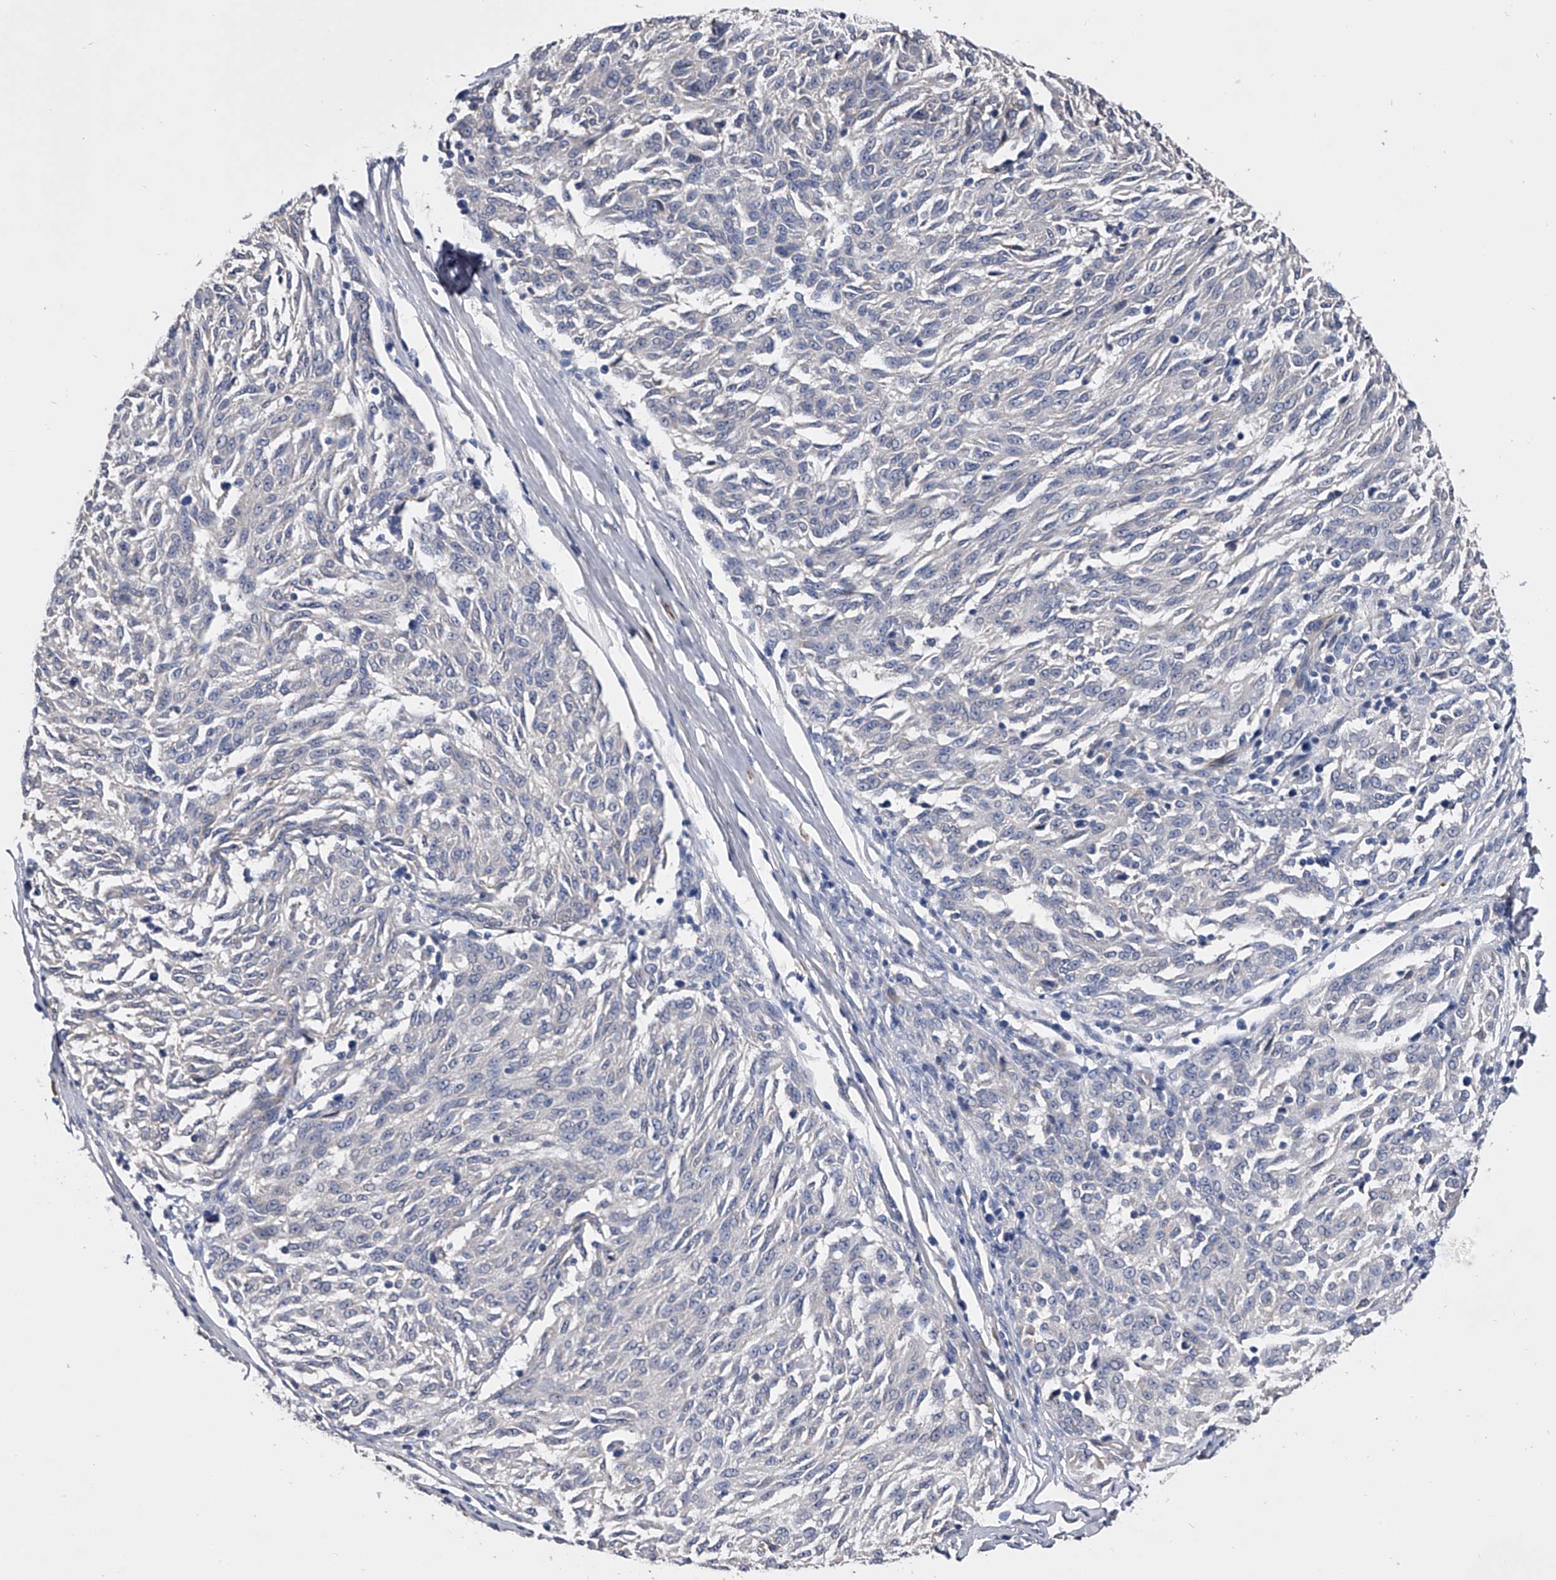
{"staining": {"intensity": "negative", "quantity": "none", "location": "none"}, "tissue": "melanoma", "cell_type": "Tumor cells", "image_type": "cancer", "snomed": [{"axis": "morphology", "description": "Malignant melanoma, NOS"}, {"axis": "topography", "description": "Skin"}], "caption": "Image shows no significant protein positivity in tumor cells of melanoma. (Stains: DAB IHC with hematoxylin counter stain, Microscopy: brightfield microscopy at high magnification).", "gene": "EFCAB7", "patient": {"sex": "female", "age": 72}}